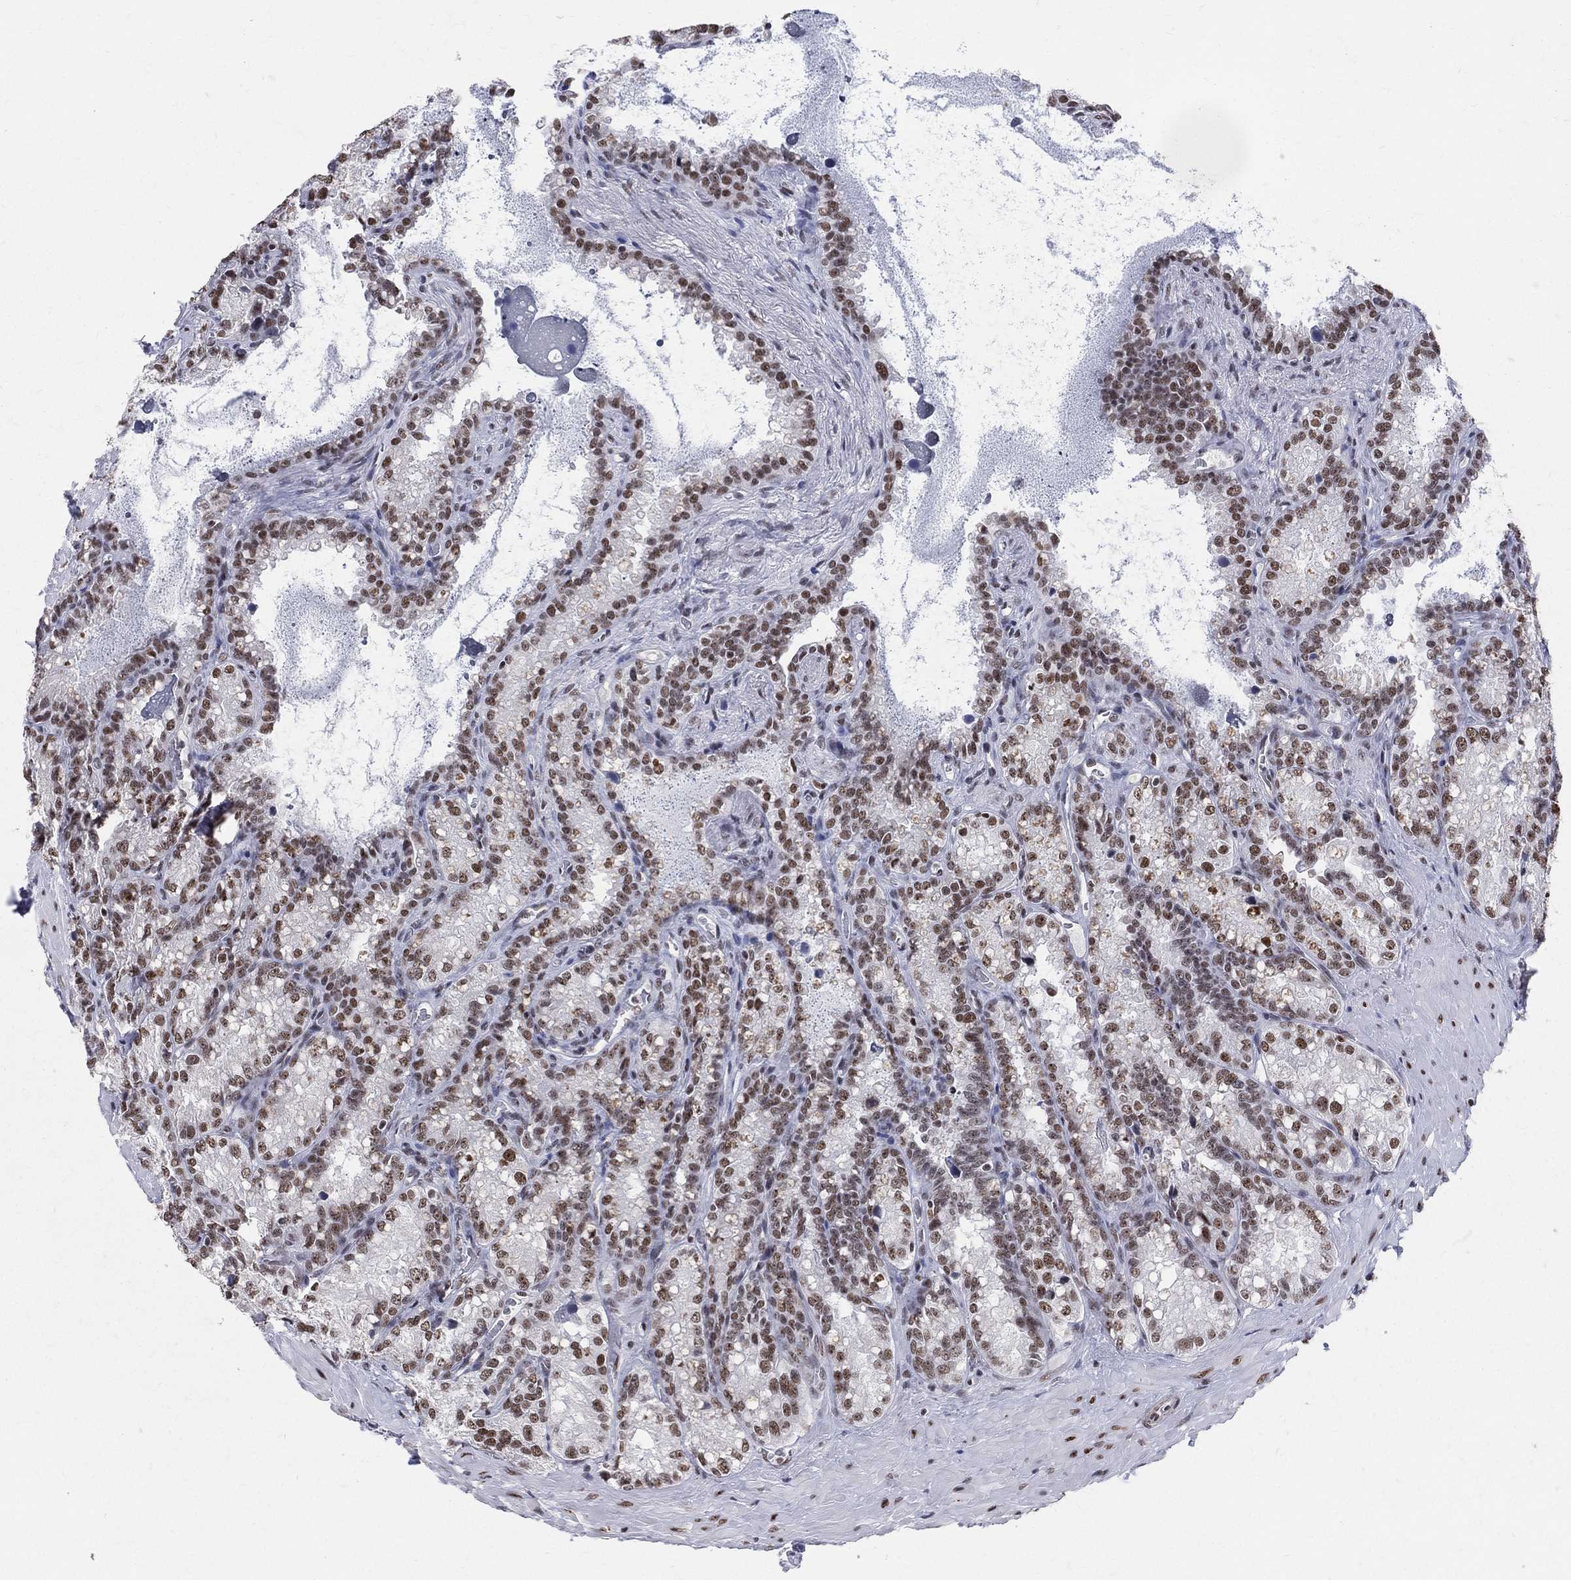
{"staining": {"intensity": "moderate", "quantity": ">75%", "location": "nuclear"}, "tissue": "seminal vesicle", "cell_type": "Glandular cells", "image_type": "normal", "snomed": [{"axis": "morphology", "description": "Normal tissue, NOS"}, {"axis": "topography", "description": "Seminal veicle"}], "caption": "Protein expression by immunohistochemistry (IHC) demonstrates moderate nuclear staining in approximately >75% of glandular cells in benign seminal vesicle.", "gene": "CDK7", "patient": {"sex": "male", "age": 68}}